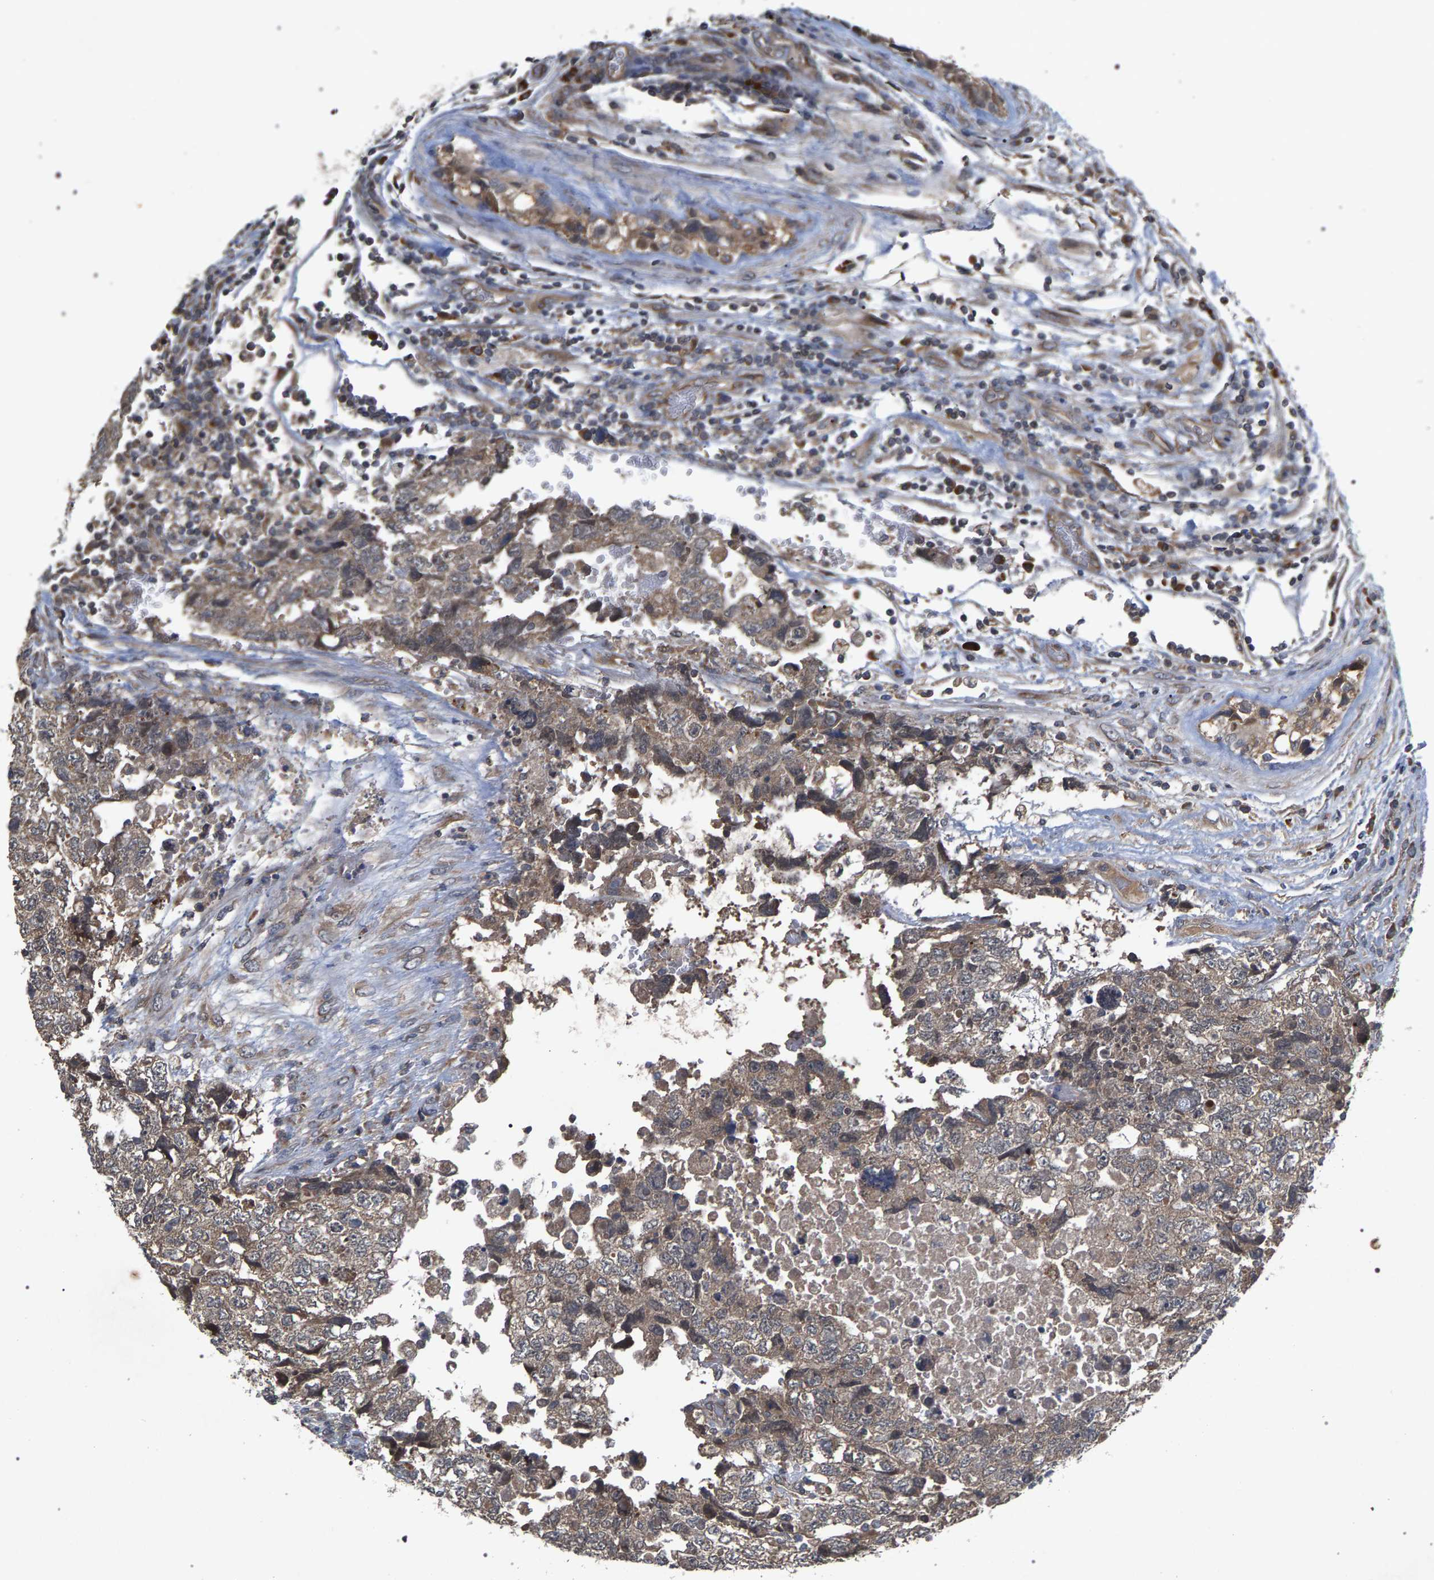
{"staining": {"intensity": "weak", "quantity": ">75%", "location": "cytoplasmic/membranous"}, "tissue": "testis cancer", "cell_type": "Tumor cells", "image_type": "cancer", "snomed": [{"axis": "morphology", "description": "Carcinoma, Embryonal, NOS"}, {"axis": "topography", "description": "Testis"}], "caption": "There is low levels of weak cytoplasmic/membranous staining in tumor cells of testis embryonal carcinoma, as demonstrated by immunohistochemical staining (brown color).", "gene": "SLC4A4", "patient": {"sex": "male", "age": 36}}